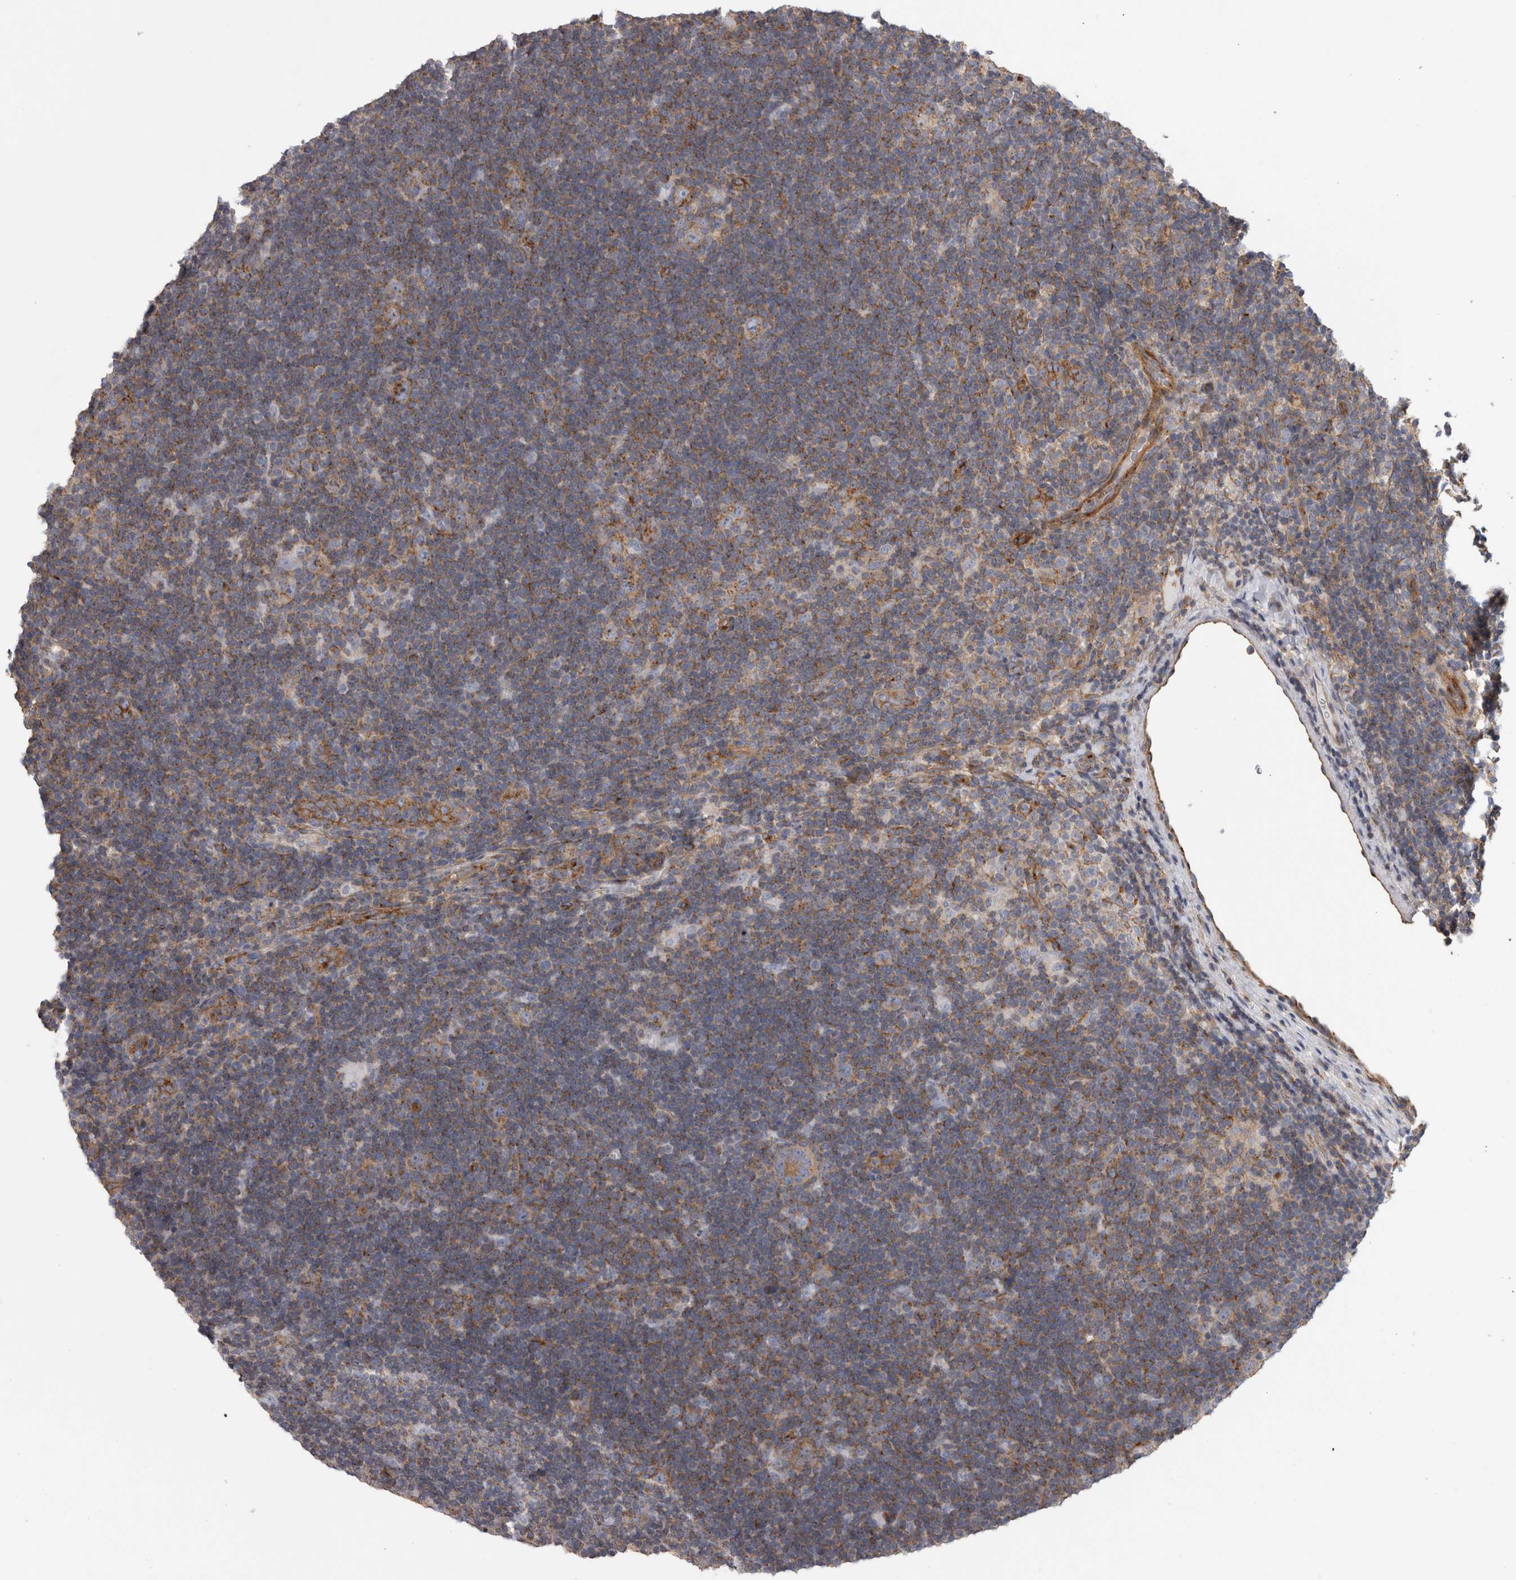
{"staining": {"intensity": "weak", "quantity": "25%-75%", "location": "cytoplasmic/membranous"}, "tissue": "lymphoma", "cell_type": "Tumor cells", "image_type": "cancer", "snomed": [{"axis": "morphology", "description": "Hodgkin's disease, NOS"}, {"axis": "topography", "description": "Lymph node"}], "caption": "Human Hodgkin's disease stained with a protein marker displays weak staining in tumor cells.", "gene": "ATXN3", "patient": {"sex": "female", "age": 57}}